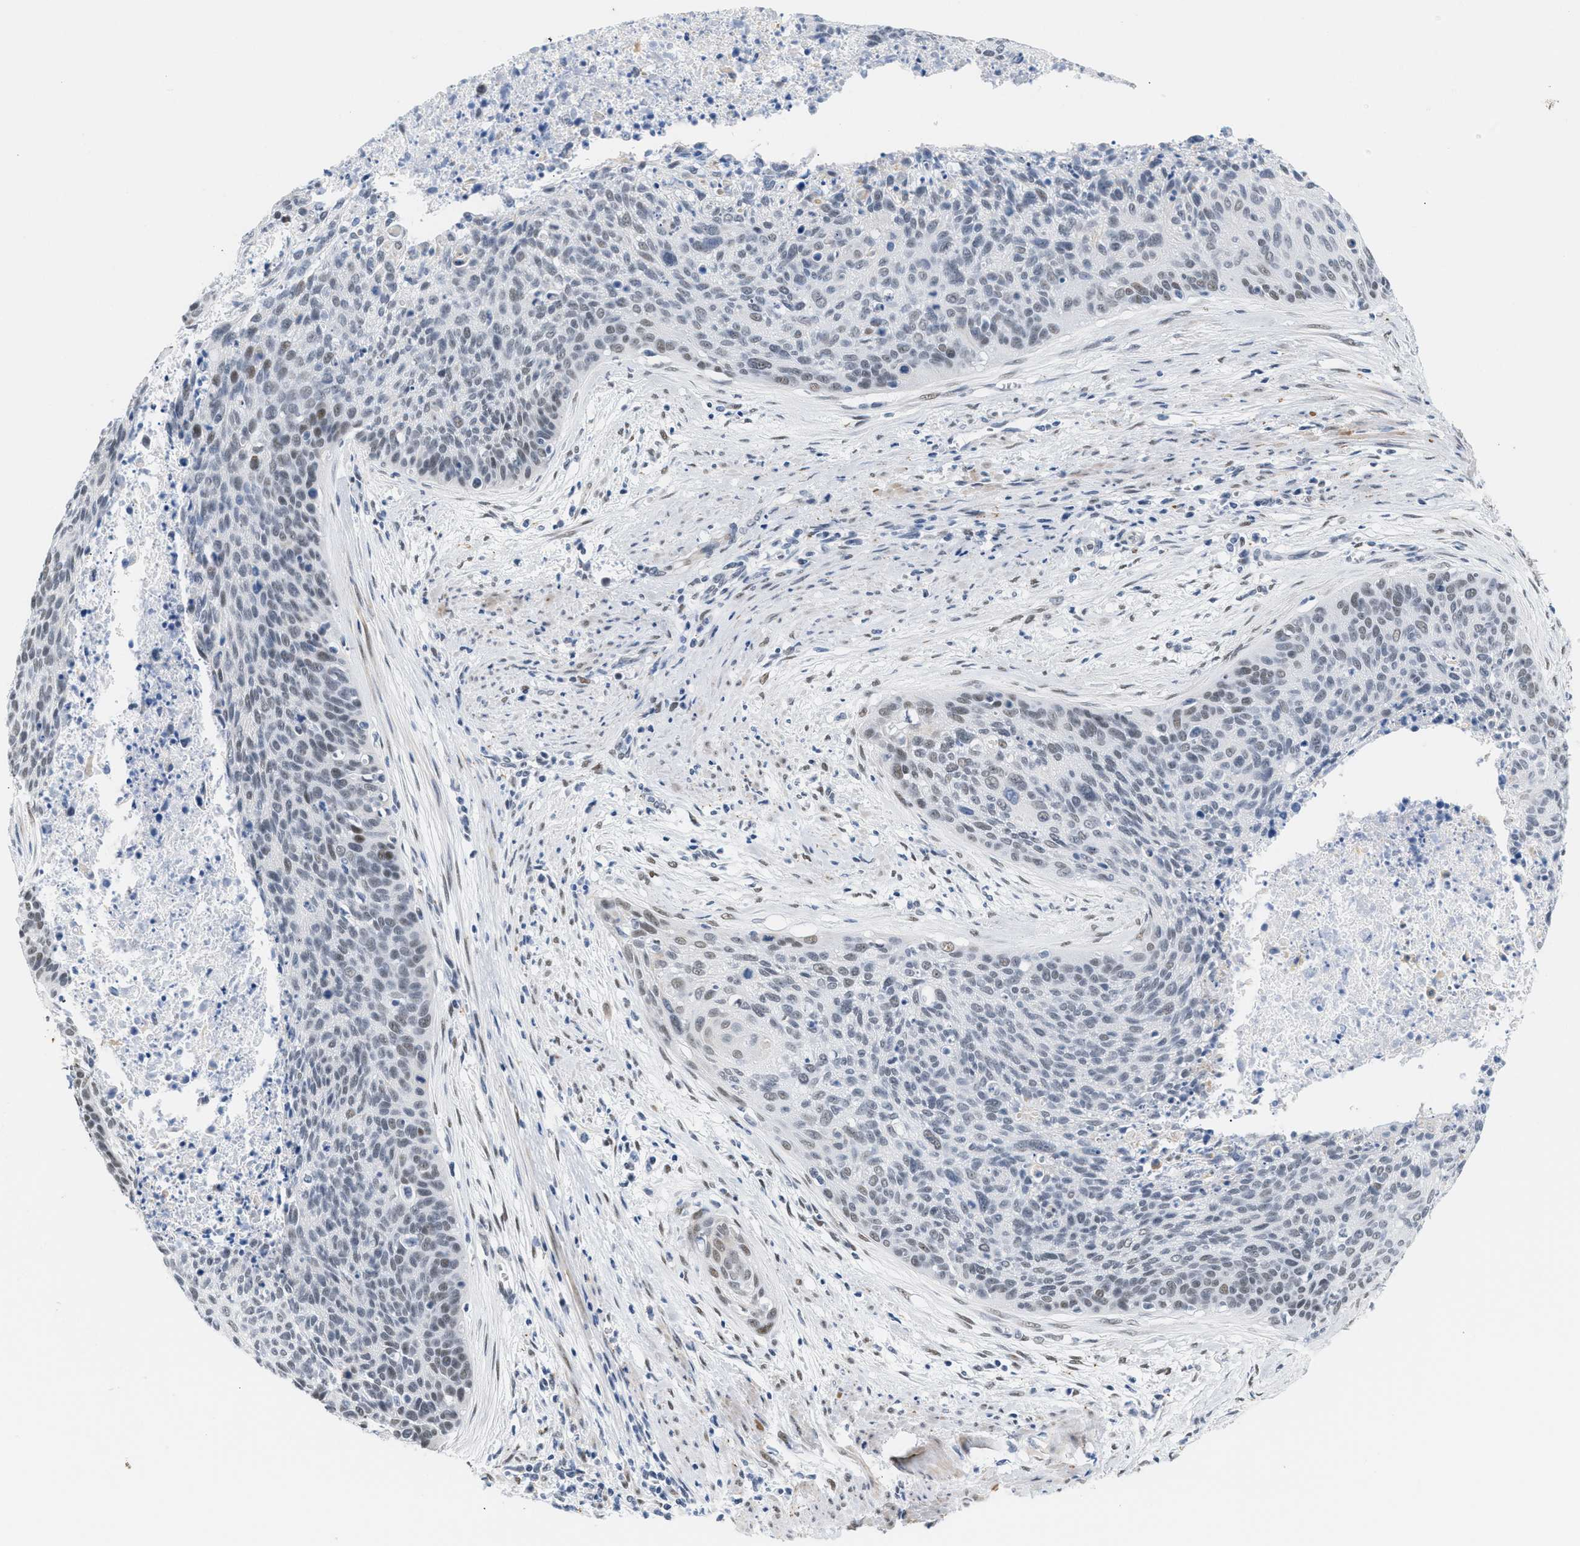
{"staining": {"intensity": "weak", "quantity": "<25%", "location": "nuclear"}, "tissue": "cervical cancer", "cell_type": "Tumor cells", "image_type": "cancer", "snomed": [{"axis": "morphology", "description": "Squamous cell carcinoma, NOS"}, {"axis": "topography", "description": "Cervix"}], "caption": "The image shows no significant staining in tumor cells of cervical squamous cell carcinoma. (DAB (3,3'-diaminobenzidine) immunohistochemistry, high magnification).", "gene": "ELN", "patient": {"sex": "female", "age": 55}}